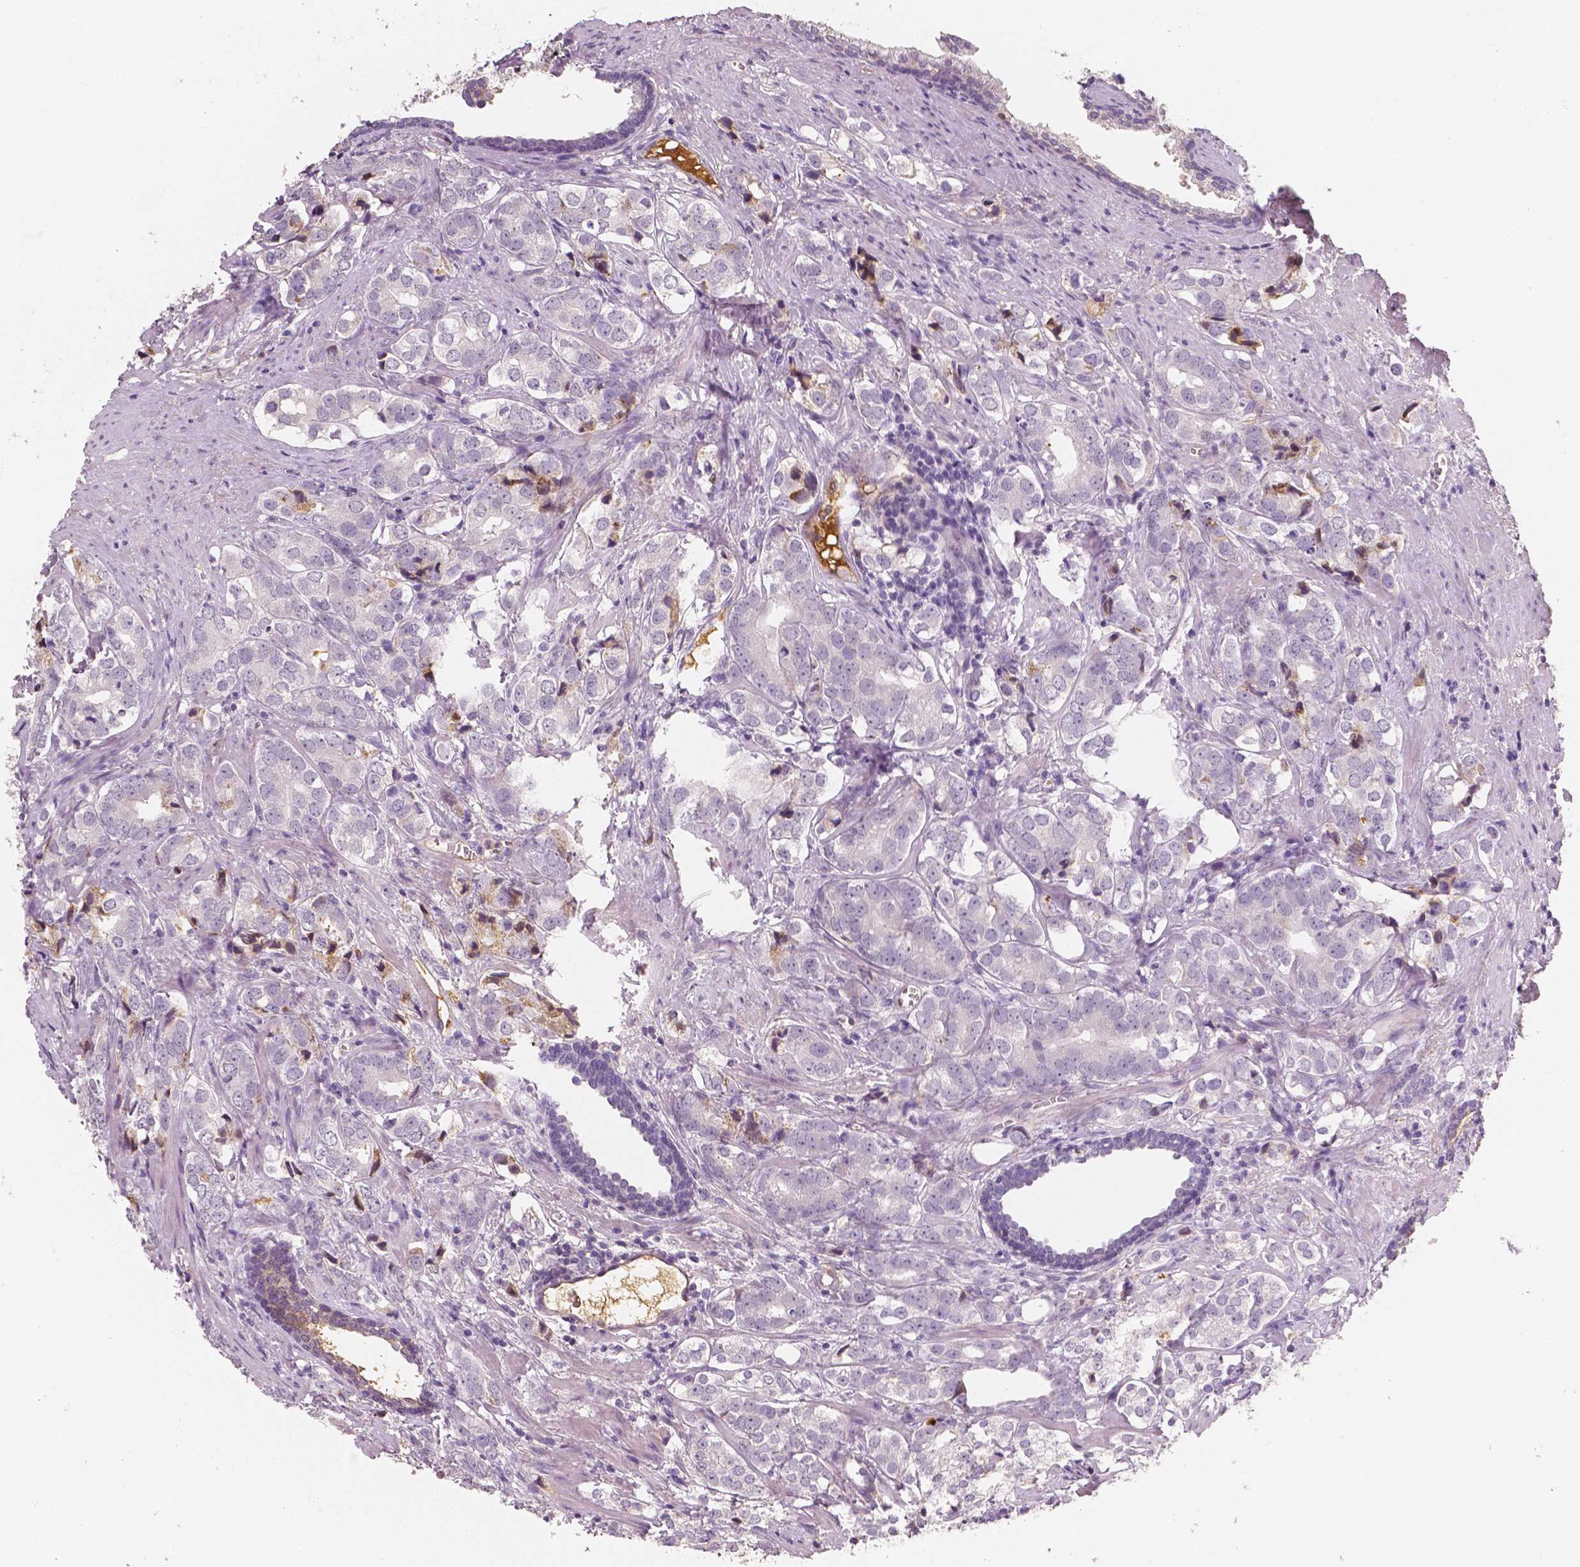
{"staining": {"intensity": "negative", "quantity": "none", "location": "none"}, "tissue": "prostate cancer", "cell_type": "Tumor cells", "image_type": "cancer", "snomed": [{"axis": "morphology", "description": "Adenocarcinoma, NOS"}, {"axis": "topography", "description": "Prostate and seminal vesicle, NOS"}], "caption": "High magnification brightfield microscopy of prostate adenocarcinoma stained with DAB (brown) and counterstained with hematoxylin (blue): tumor cells show no significant positivity.", "gene": "APOA4", "patient": {"sex": "male", "age": 63}}